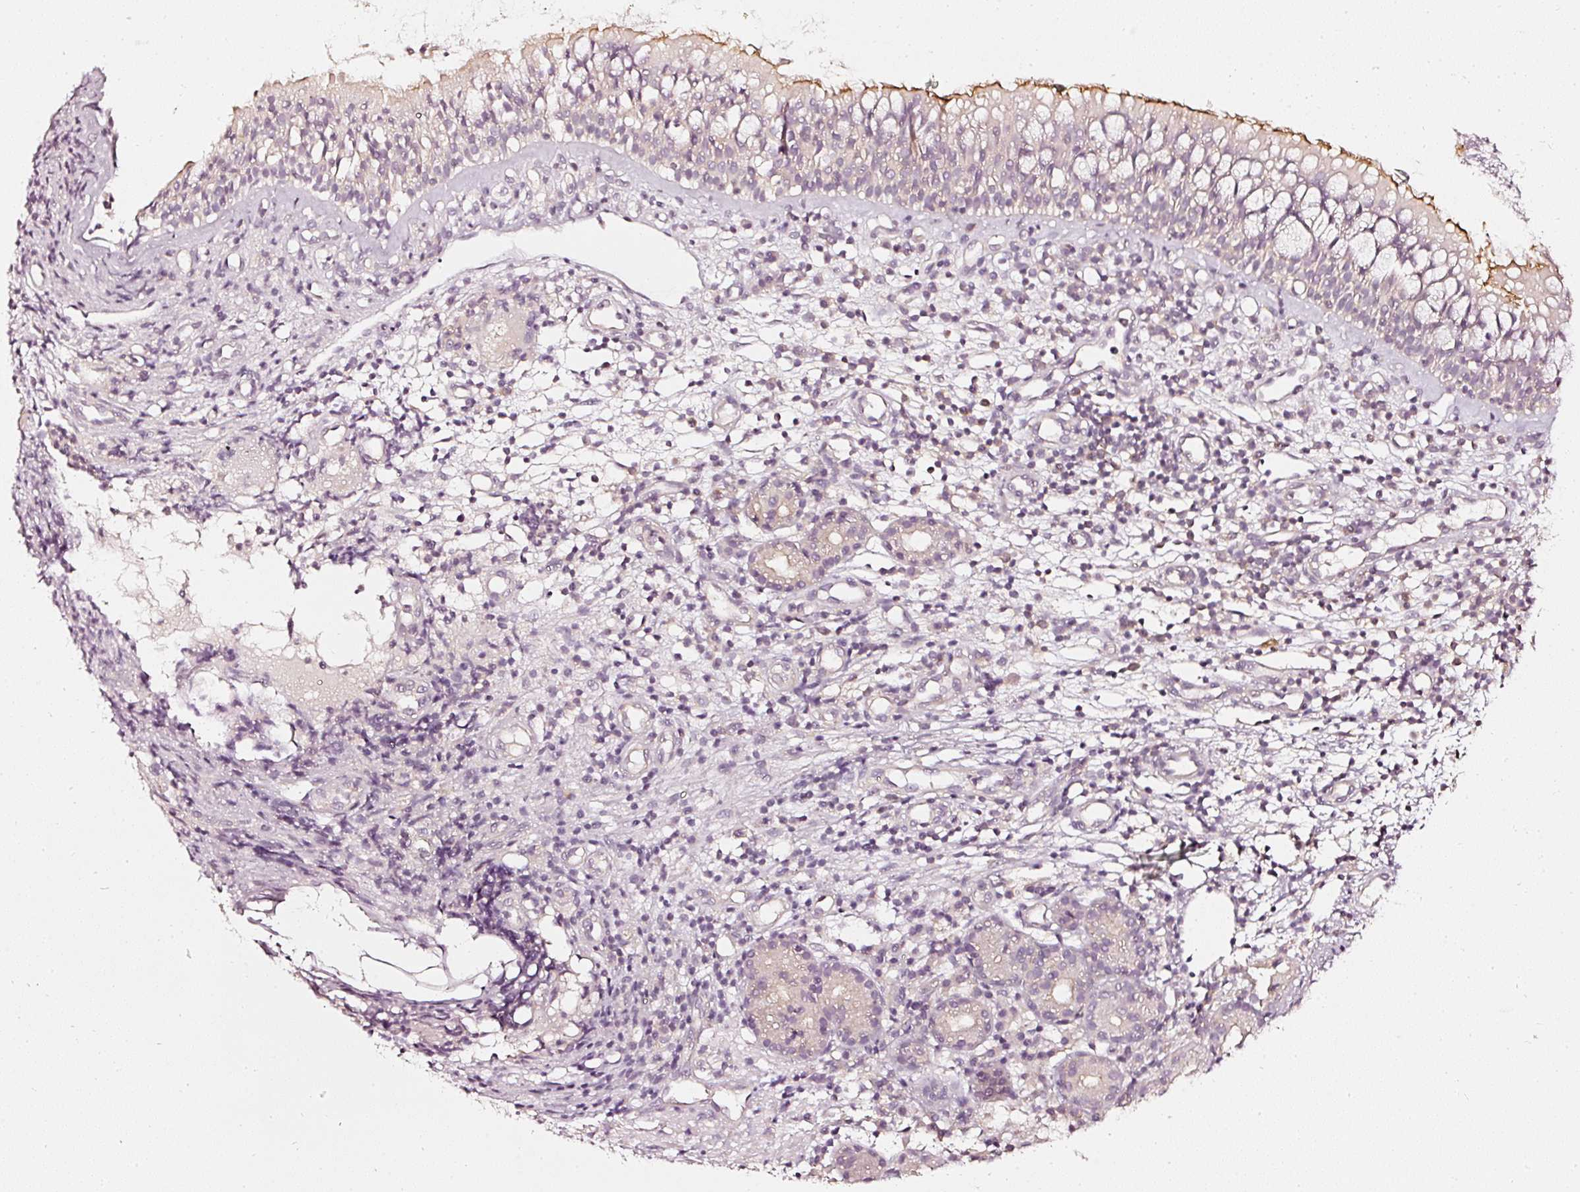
{"staining": {"intensity": "moderate", "quantity": "25%-75%", "location": "cytoplasmic/membranous"}, "tissue": "nasopharynx", "cell_type": "Respiratory epithelial cells", "image_type": "normal", "snomed": [{"axis": "morphology", "description": "Normal tissue, NOS"}, {"axis": "topography", "description": "Nasopharynx"}], "caption": "Protein staining displays moderate cytoplasmic/membranous positivity in about 25%-75% of respiratory epithelial cells in normal nasopharynx.", "gene": "CNP", "patient": {"sex": "female", "age": 62}}